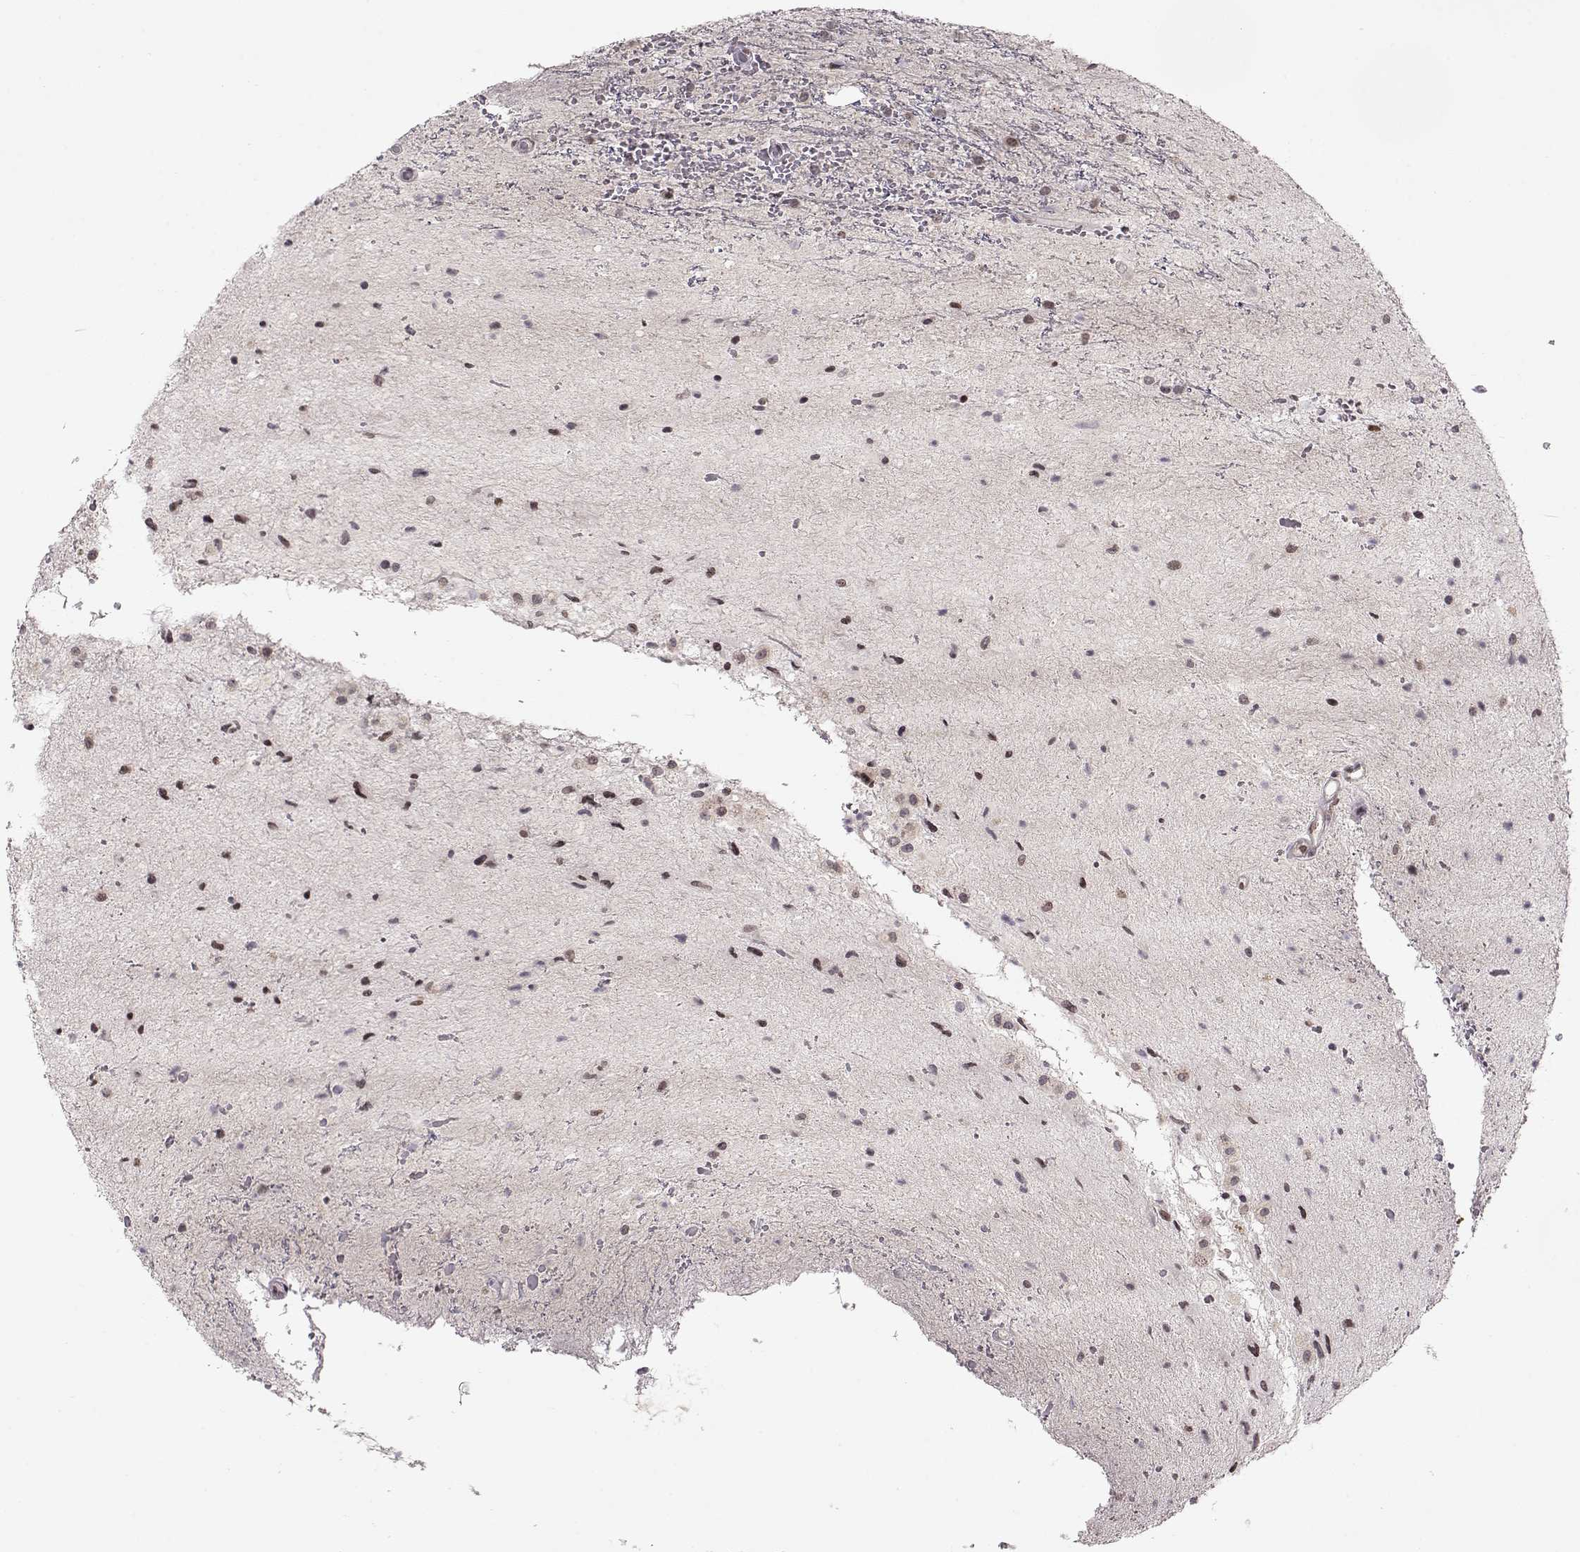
{"staining": {"intensity": "weak", "quantity": ">75%", "location": "nuclear"}, "tissue": "glioma", "cell_type": "Tumor cells", "image_type": "cancer", "snomed": [{"axis": "morphology", "description": "Glioma, malignant, Low grade"}, {"axis": "topography", "description": "Cerebellum"}], "caption": "Glioma stained for a protein (brown) exhibits weak nuclear positive staining in approximately >75% of tumor cells.", "gene": "RAI1", "patient": {"sex": "female", "age": 14}}